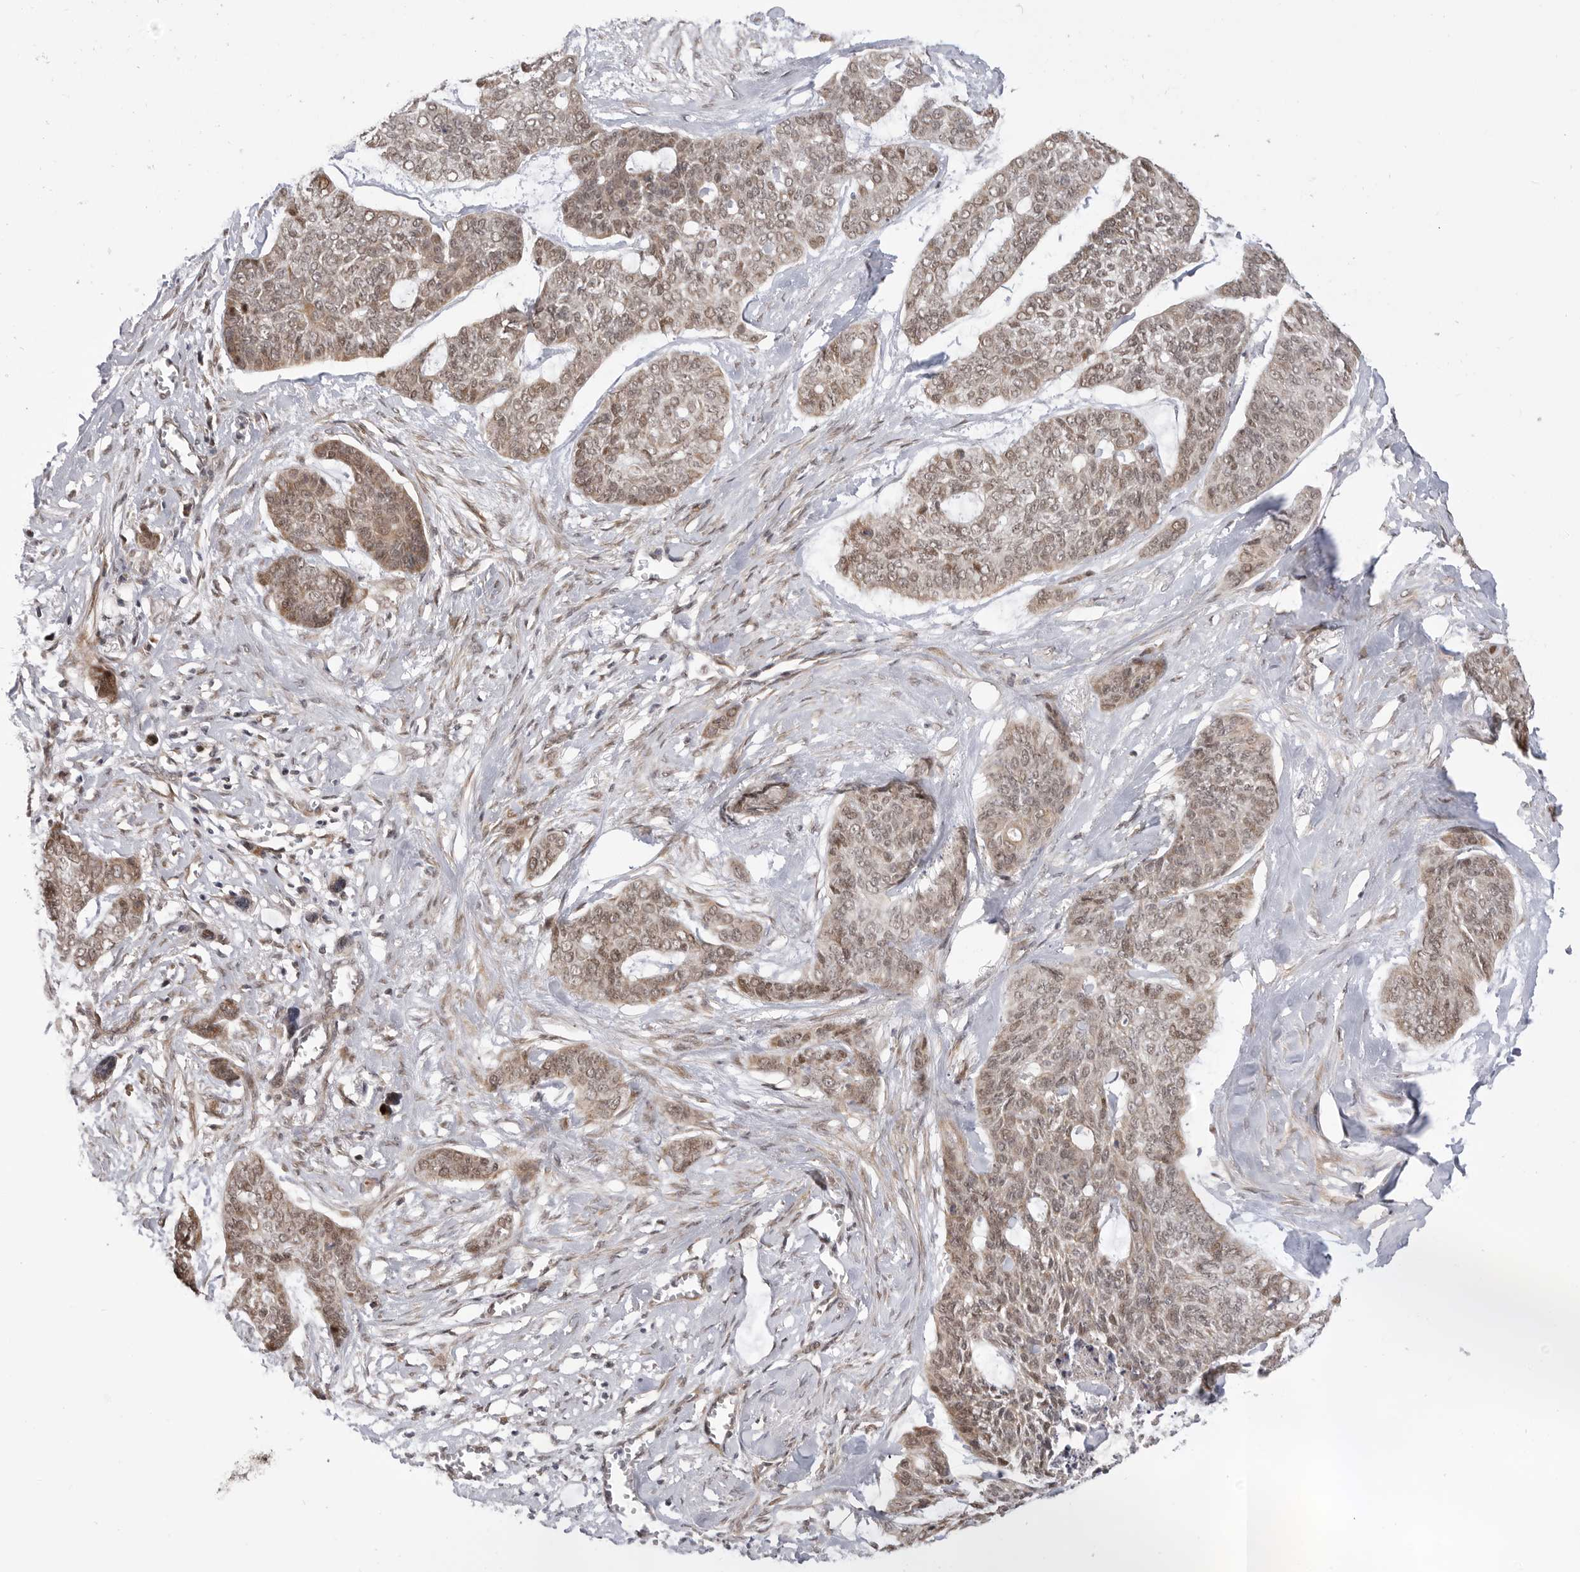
{"staining": {"intensity": "weak", "quantity": ">75%", "location": "cytoplasmic/membranous,nuclear"}, "tissue": "skin cancer", "cell_type": "Tumor cells", "image_type": "cancer", "snomed": [{"axis": "morphology", "description": "Basal cell carcinoma"}, {"axis": "topography", "description": "Skin"}], "caption": "Tumor cells reveal weak cytoplasmic/membranous and nuclear positivity in about >75% of cells in skin cancer.", "gene": "GGT6", "patient": {"sex": "female", "age": 64}}